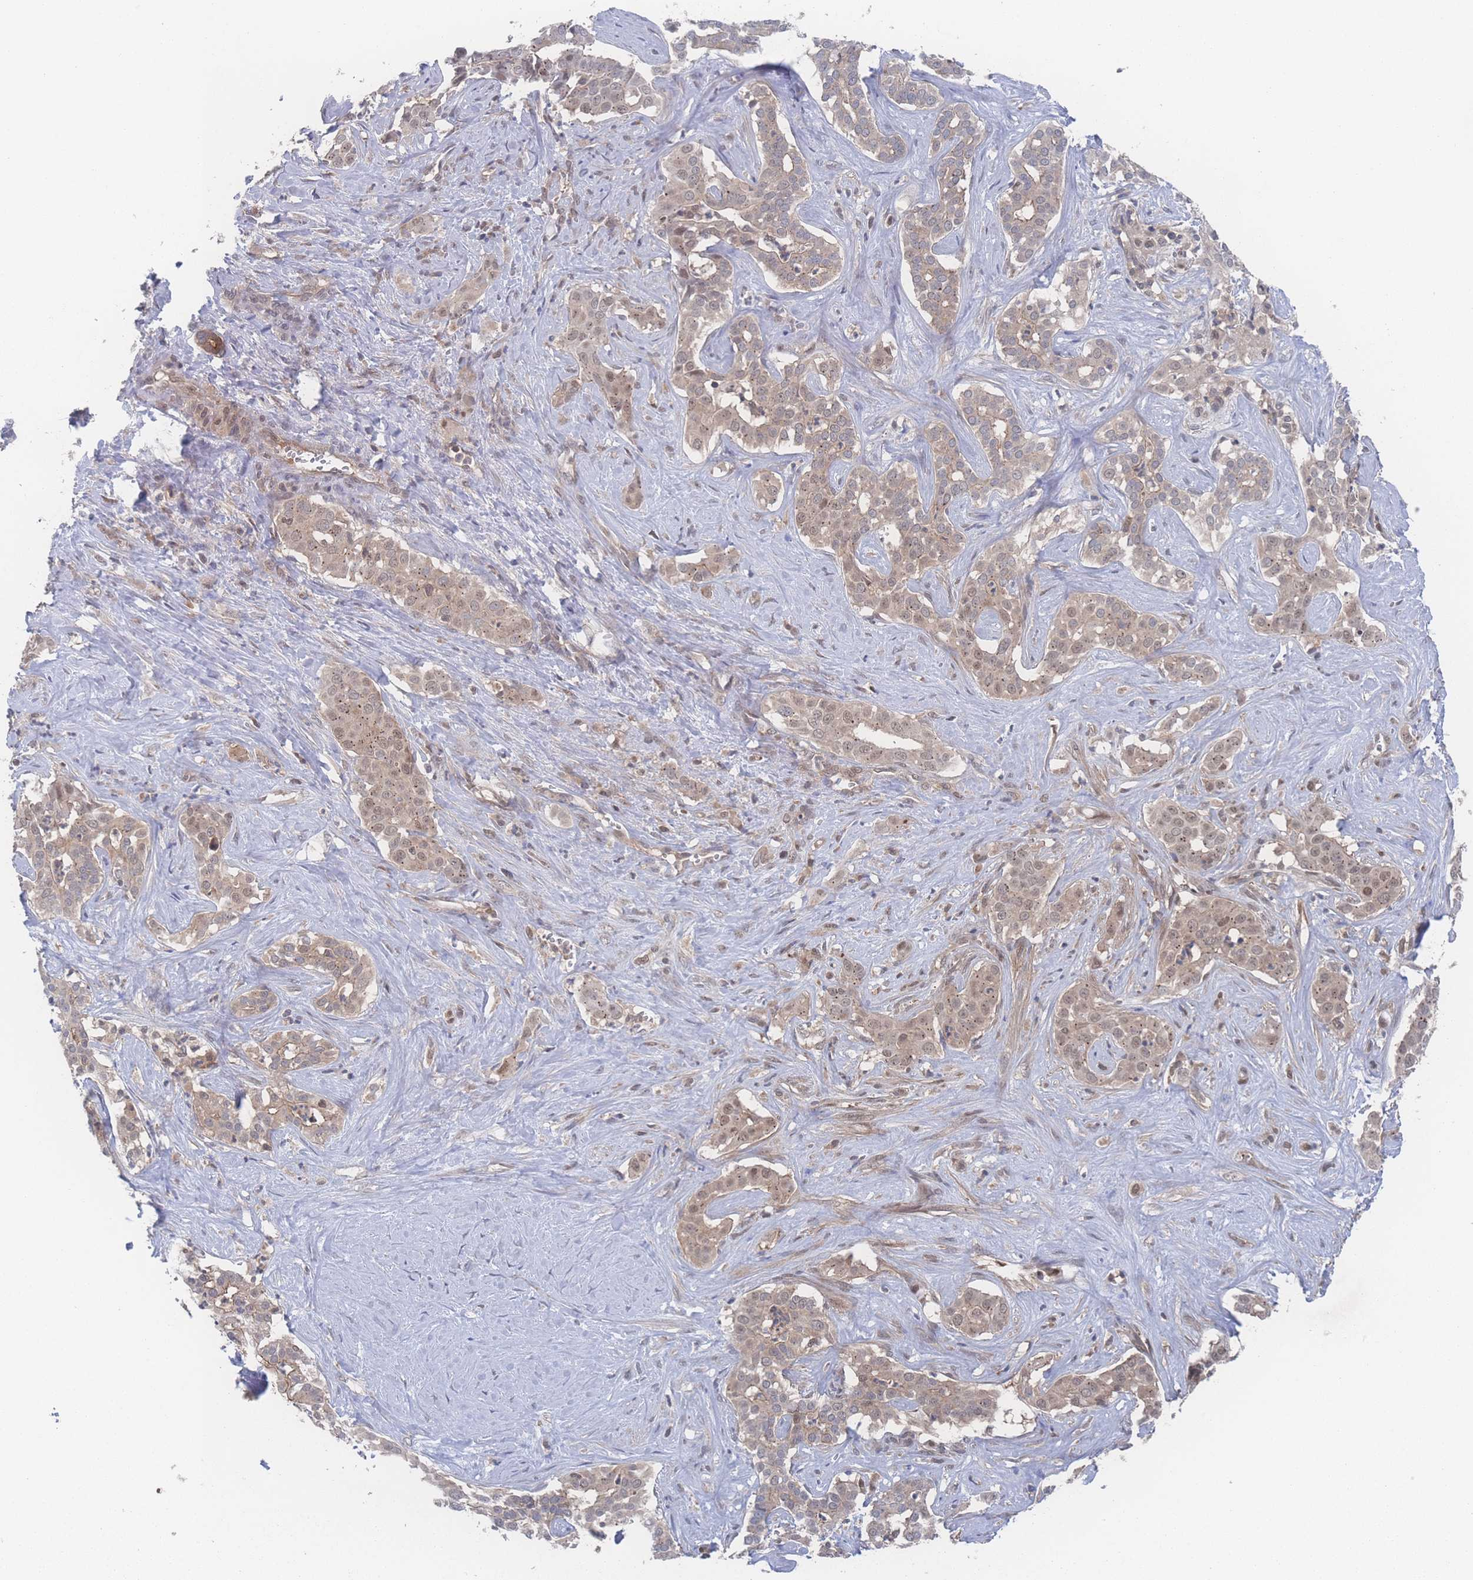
{"staining": {"intensity": "weak", "quantity": "<25%", "location": "cytoplasmic/membranous"}, "tissue": "liver cancer", "cell_type": "Tumor cells", "image_type": "cancer", "snomed": [{"axis": "morphology", "description": "Cholangiocarcinoma"}, {"axis": "topography", "description": "Liver"}], "caption": "A high-resolution photomicrograph shows immunohistochemistry (IHC) staining of liver cancer, which displays no significant positivity in tumor cells.", "gene": "PSMA1", "patient": {"sex": "male", "age": 67}}